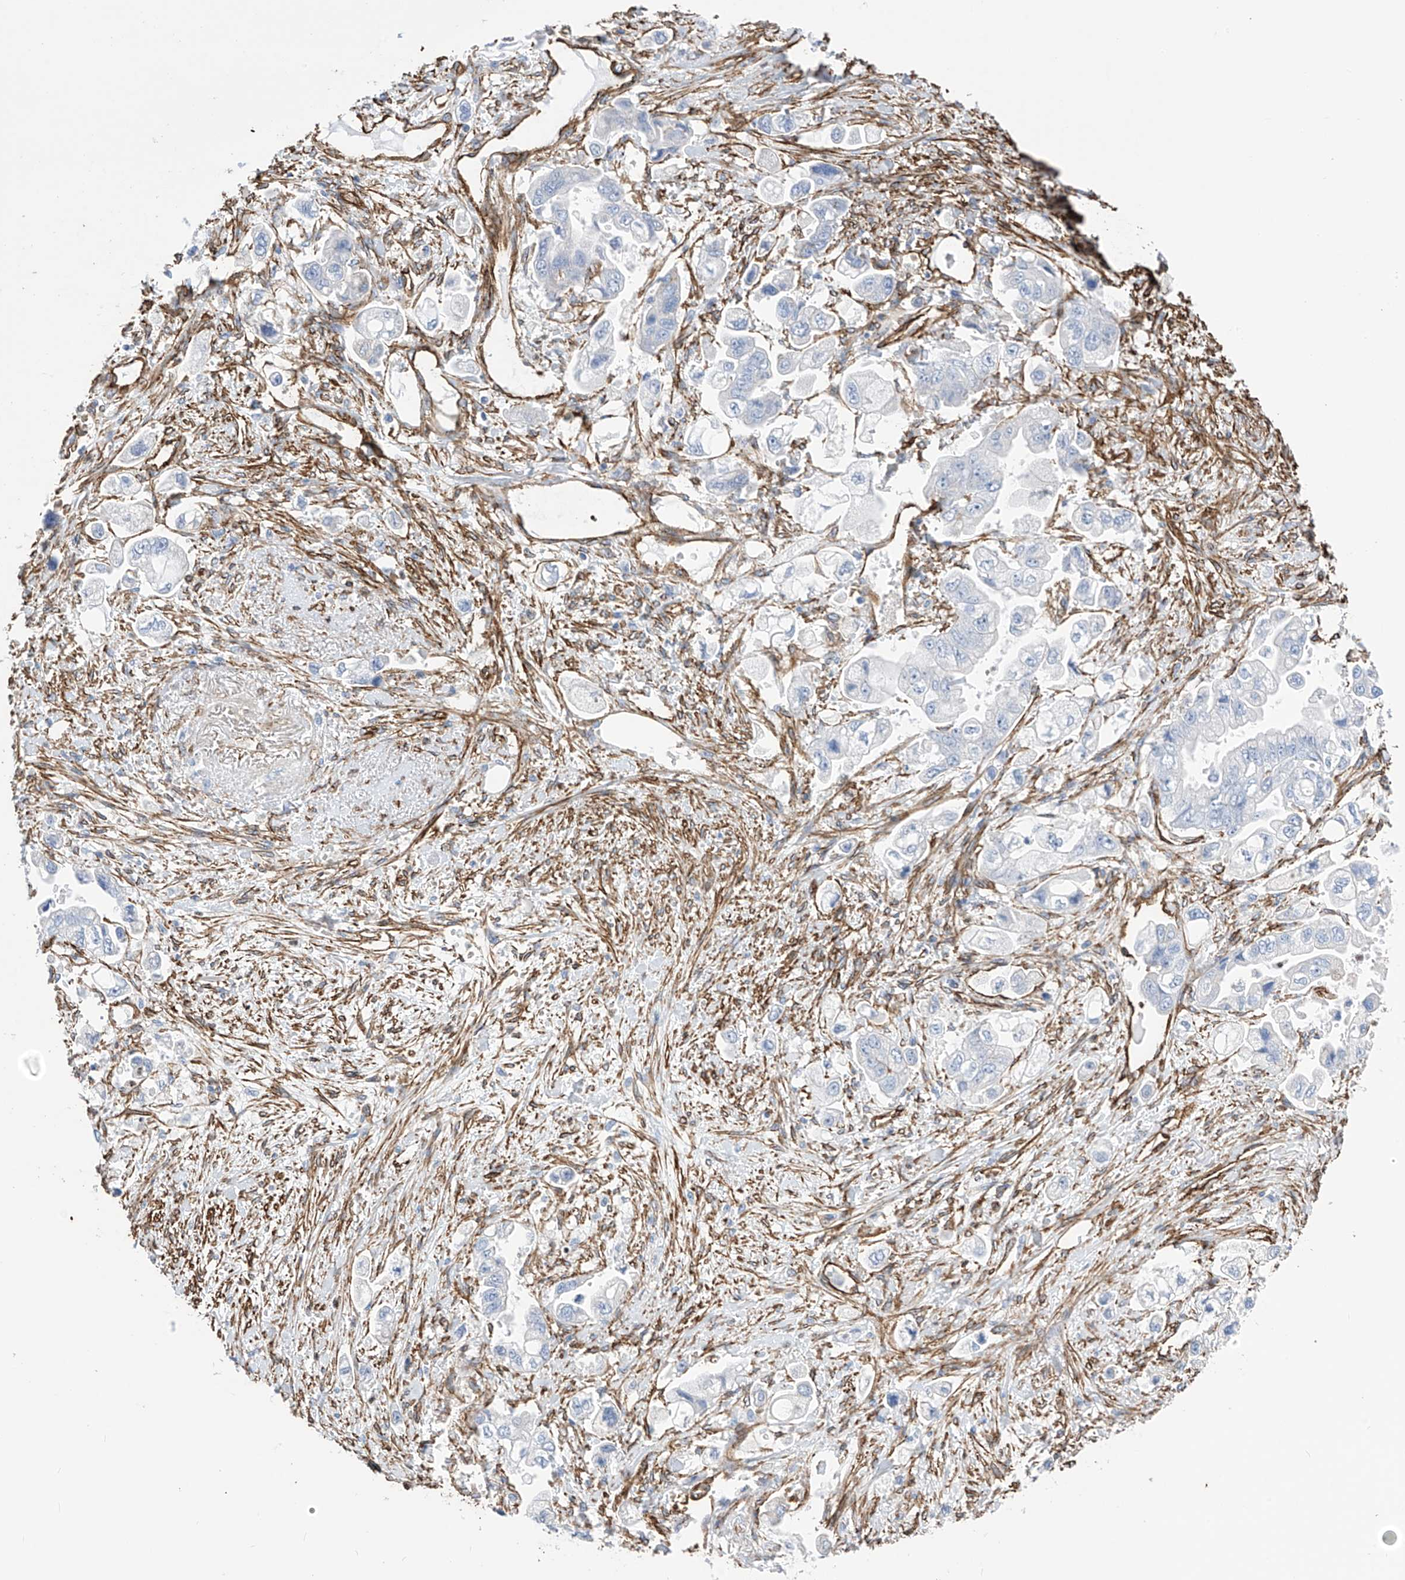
{"staining": {"intensity": "negative", "quantity": "none", "location": "none"}, "tissue": "stomach cancer", "cell_type": "Tumor cells", "image_type": "cancer", "snomed": [{"axis": "morphology", "description": "Adenocarcinoma, NOS"}, {"axis": "topography", "description": "Stomach"}], "caption": "Immunohistochemistry of stomach cancer (adenocarcinoma) exhibits no expression in tumor cells.", "gene": "UBTD1", "patient": {"sex": "male", "age": 62}}